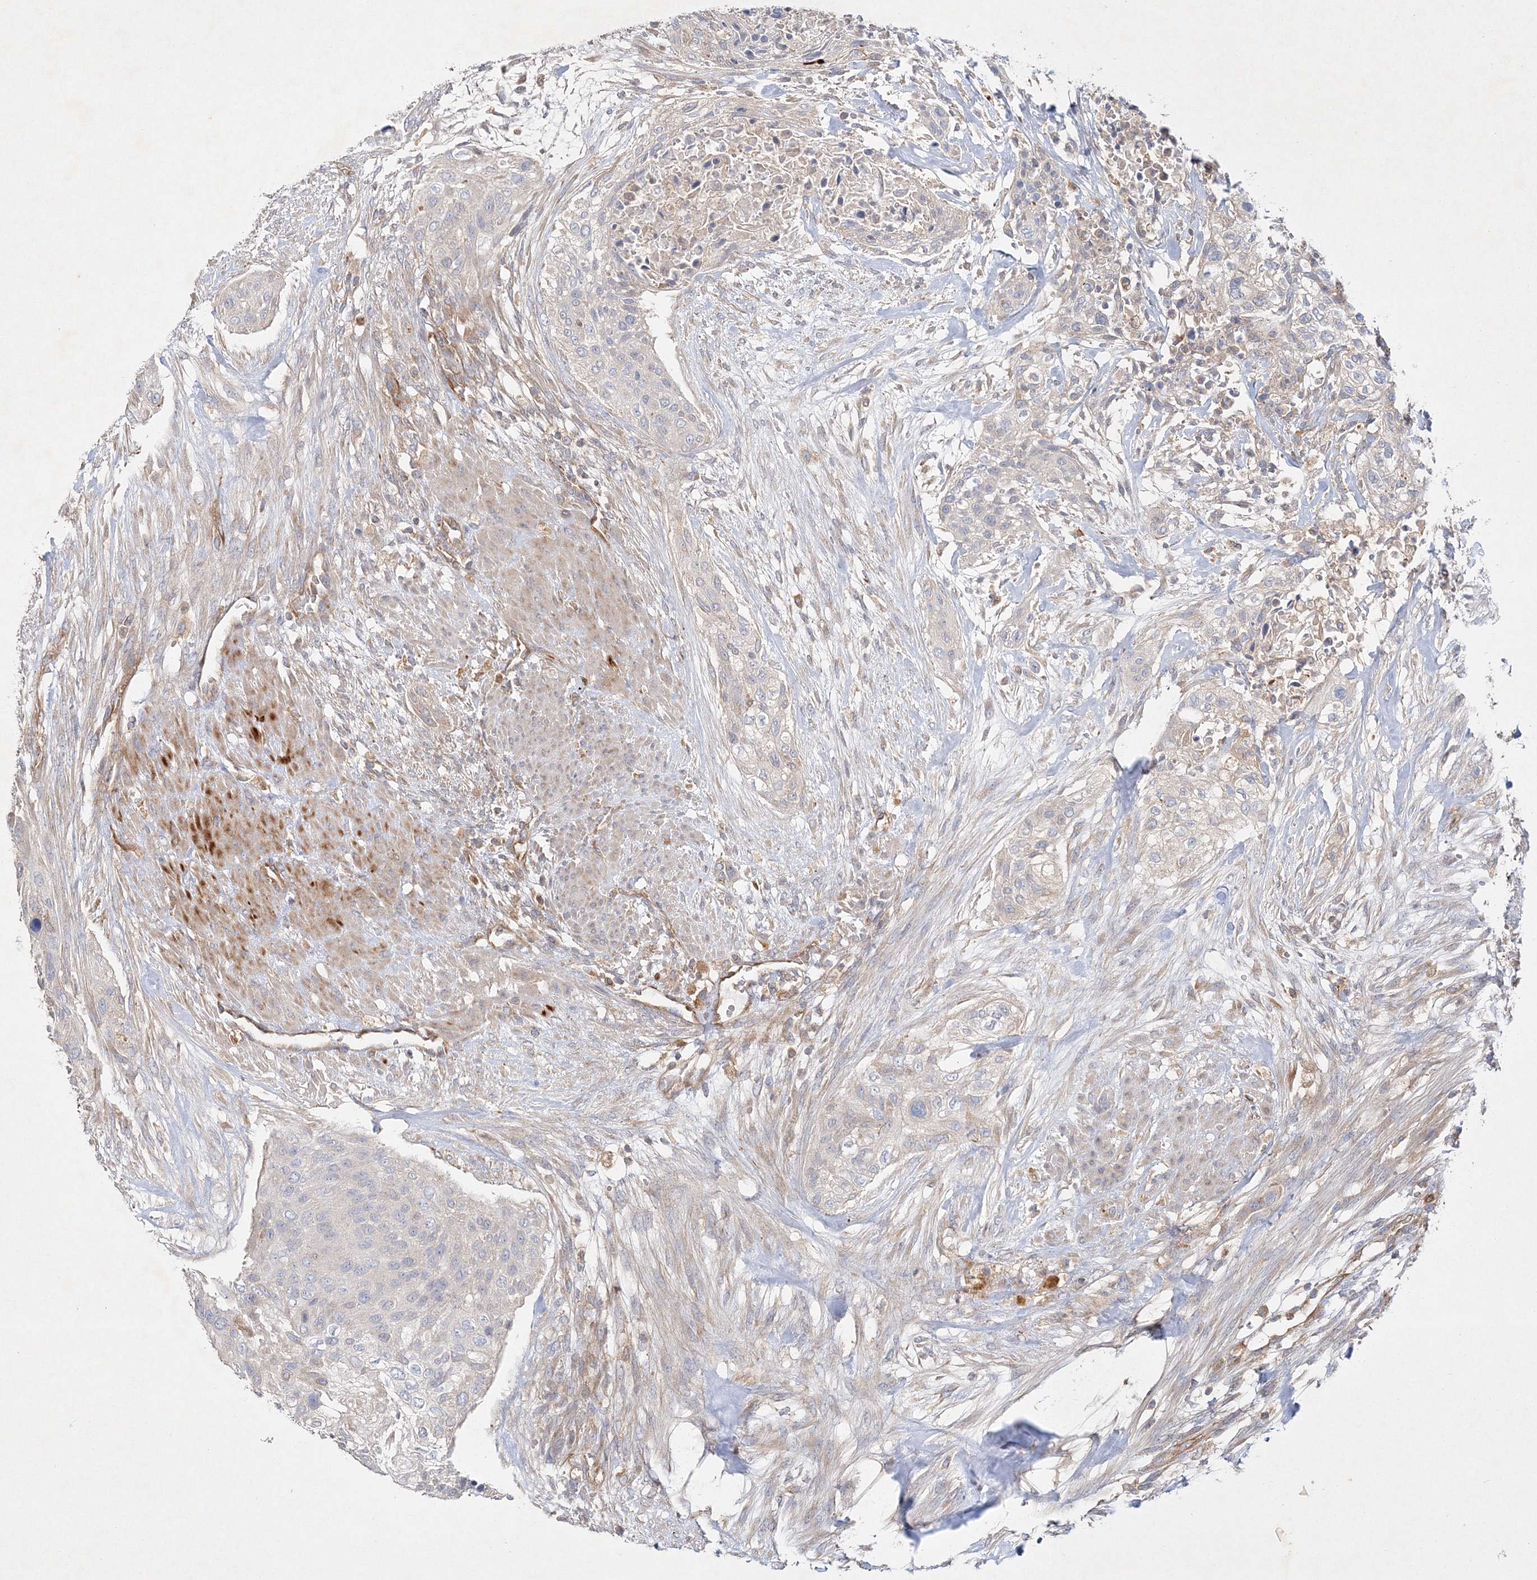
{"staining": {"intensity": "negative", "quantity": "none", "location": "none"}, "tissue": "urothelial cancer", "cell_type": "Tumor cells", "image_type": "cancer", "snomed": [{"axis": "morphology", "description": "Urothelial carcinoma, High grade"}, {"axis": "topography", "description": "Urinary bladder"}], "caption": "High-grade urothelial carcinoma was stained to show a protein in brown. There is no significant positivity in tumor cells.", "gene": "WDR37", "patient": {"sex": "male", "age": 35}}